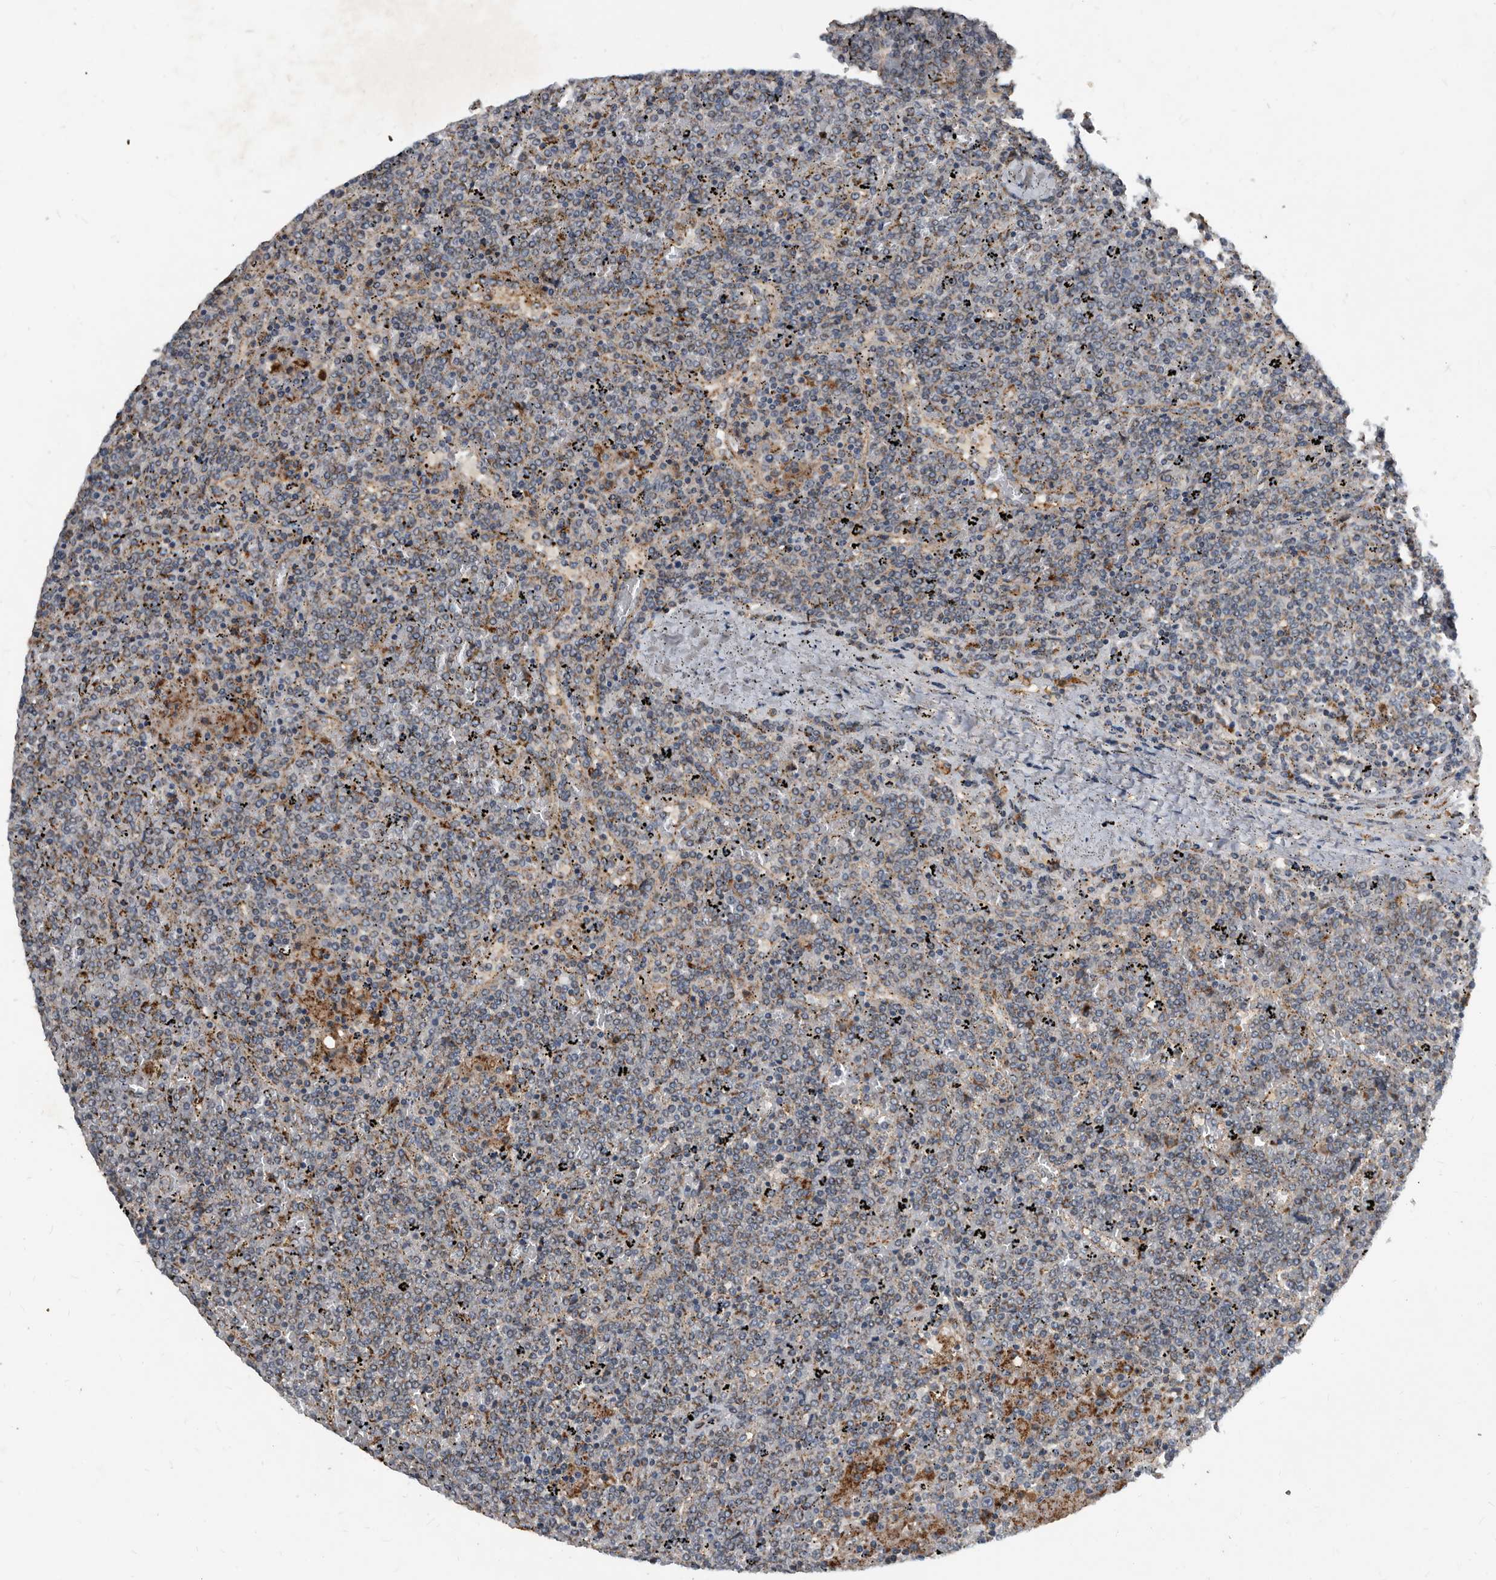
{"staining": {"intensity": "weak", "quantity": "25%-75%", "location": "cytoplasmic/membranous"}, "tissue": "lymphoma", "cell_type": "Tumor cells", "image_type": "cancer", "snomed": [{"axis": "morphology", "description": "Malignant lymphoma, non-Hodgkin's type, Low grade"}, {"axis": "topography", "description": "Spleen"}], "caption": "A photomicrograph of human lymphoma stained for a protein shows weak cytoplasmic/membranous brown staining in tumor cells. The staining was performed using DAB (3,3'-diaminobenzidine) to visualize the protein expression in brown, while the nuclei were stained in blue with hematoxylin (Magnification: 20x).", "gene": "PI15", "patient": {"sex": "female", "age": 19}}